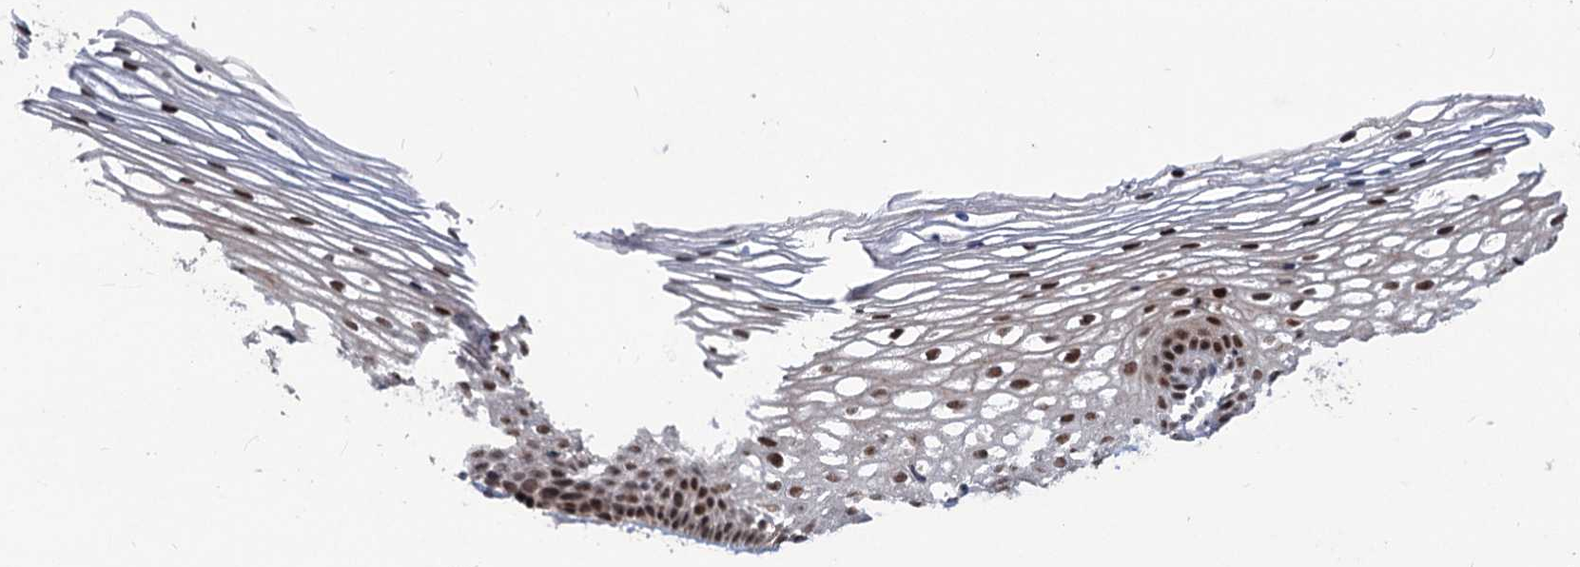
{"staining": {"intensity": "moderate", "quantity": ">75%", "location": "nuclear"}, "tissue": "cervix", "cell_type": "Glandular cells", "image_type": "normal", "snomed": [{"axis": "morphology", "description": "Normal tissue, NOS"}, {"axis": "topography", "description": "Cervix"}], "caption": "Brown immunohistochemical staining in unremarkable cervix reveals moderate nuclear expression in about >75% of glandular cells.", "gene": "PHF8", "patient": {"sex": "female", "age": 33}}